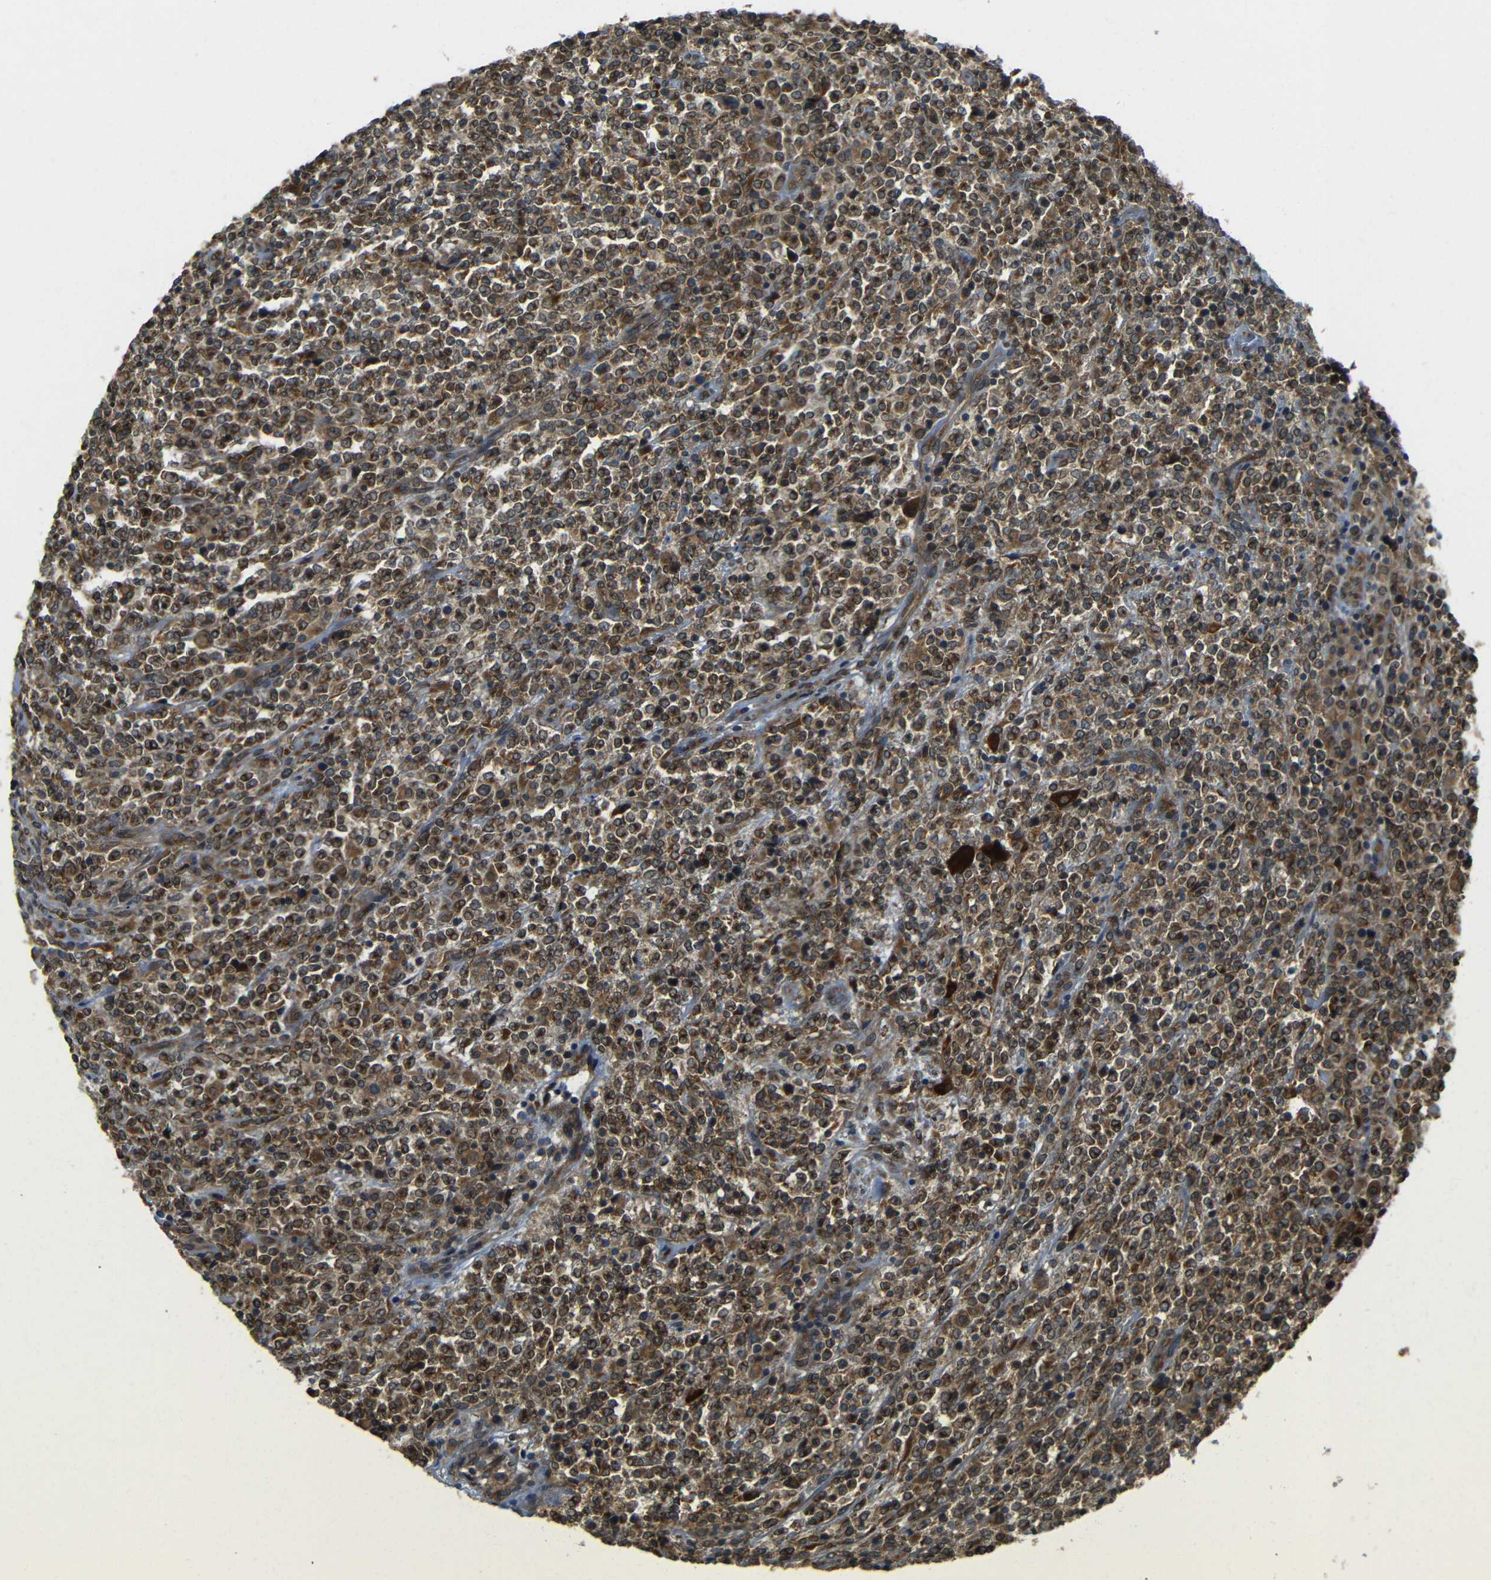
{"staining": {"intensity": "moderate", "quantity": ">75%", "location": "cytoplasmic/membranous"}, "tissue": "lymphoma", "cell_type": "Tumor cells", "image_type": "cancer", "snomed": [{"axis": "morphology", "description": "Malignant lymphoma, non-Hodgkin's type, High grade"}, {"axis": "topography", "description": "Soft tissue"}], "caption": "Immunohistochemical staining of human lymphoma demonstrates medium levels of moderate cytoplasmic/membranous protein expression in about >75% of tumor cells.", "gene": "VAPB", "patient": {"sex": "male", "age": 18}}